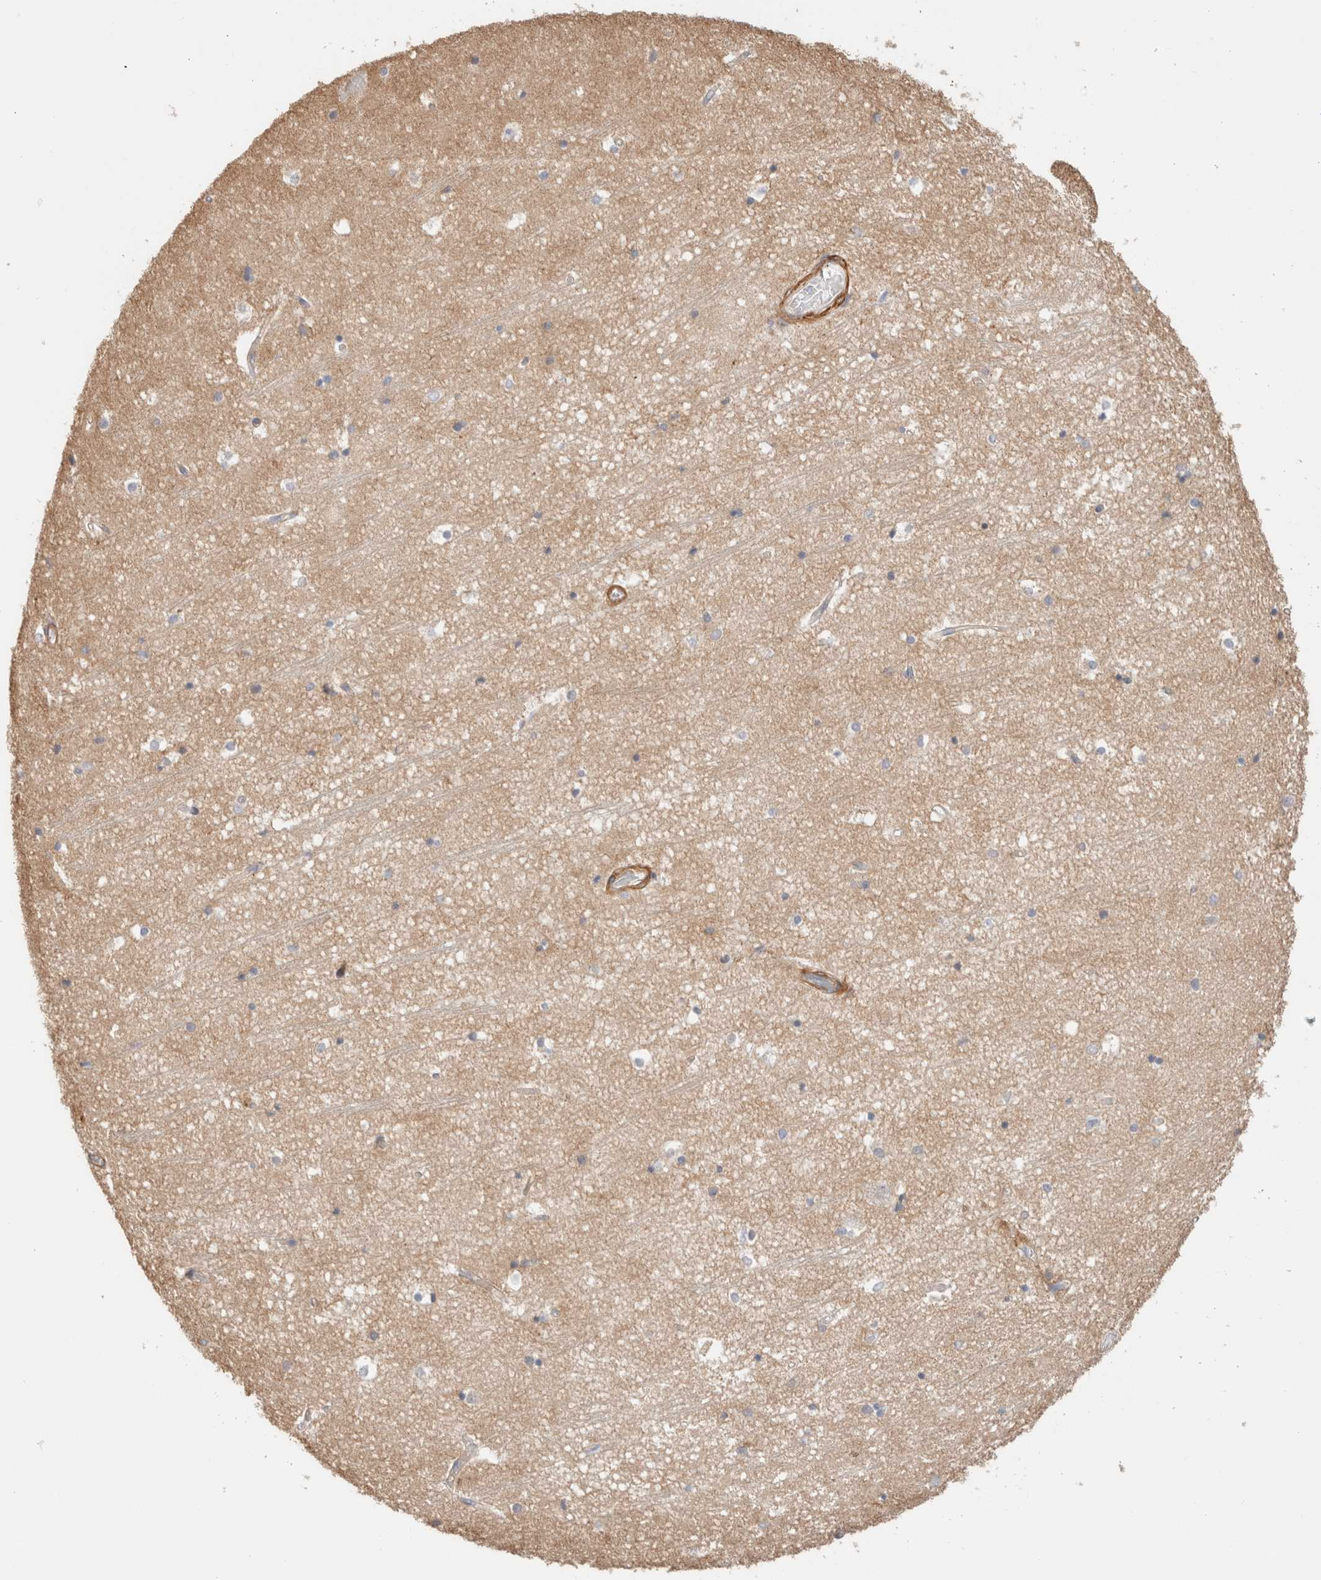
{"staining": {"intensity": "negative", "quantity": "none", "location": "none"}, "tissue": "hippocampus", "cell_type": "Glial cells", "image_type": "normal", "snomed": [{"axis": "morphology", "description": "Normal tissue, NOS"}, {"axis": "topography", "description": "Hippocampus"}], "caption": "A high-resolution image shows IHC staining of unremarkable hippocampus, which displays no significant expression in glial cells. (DAB immunohistochemistry with hematoxylin counter stain).", "gene": "ID3", "patient": {"sex": "male", "age": 45}}